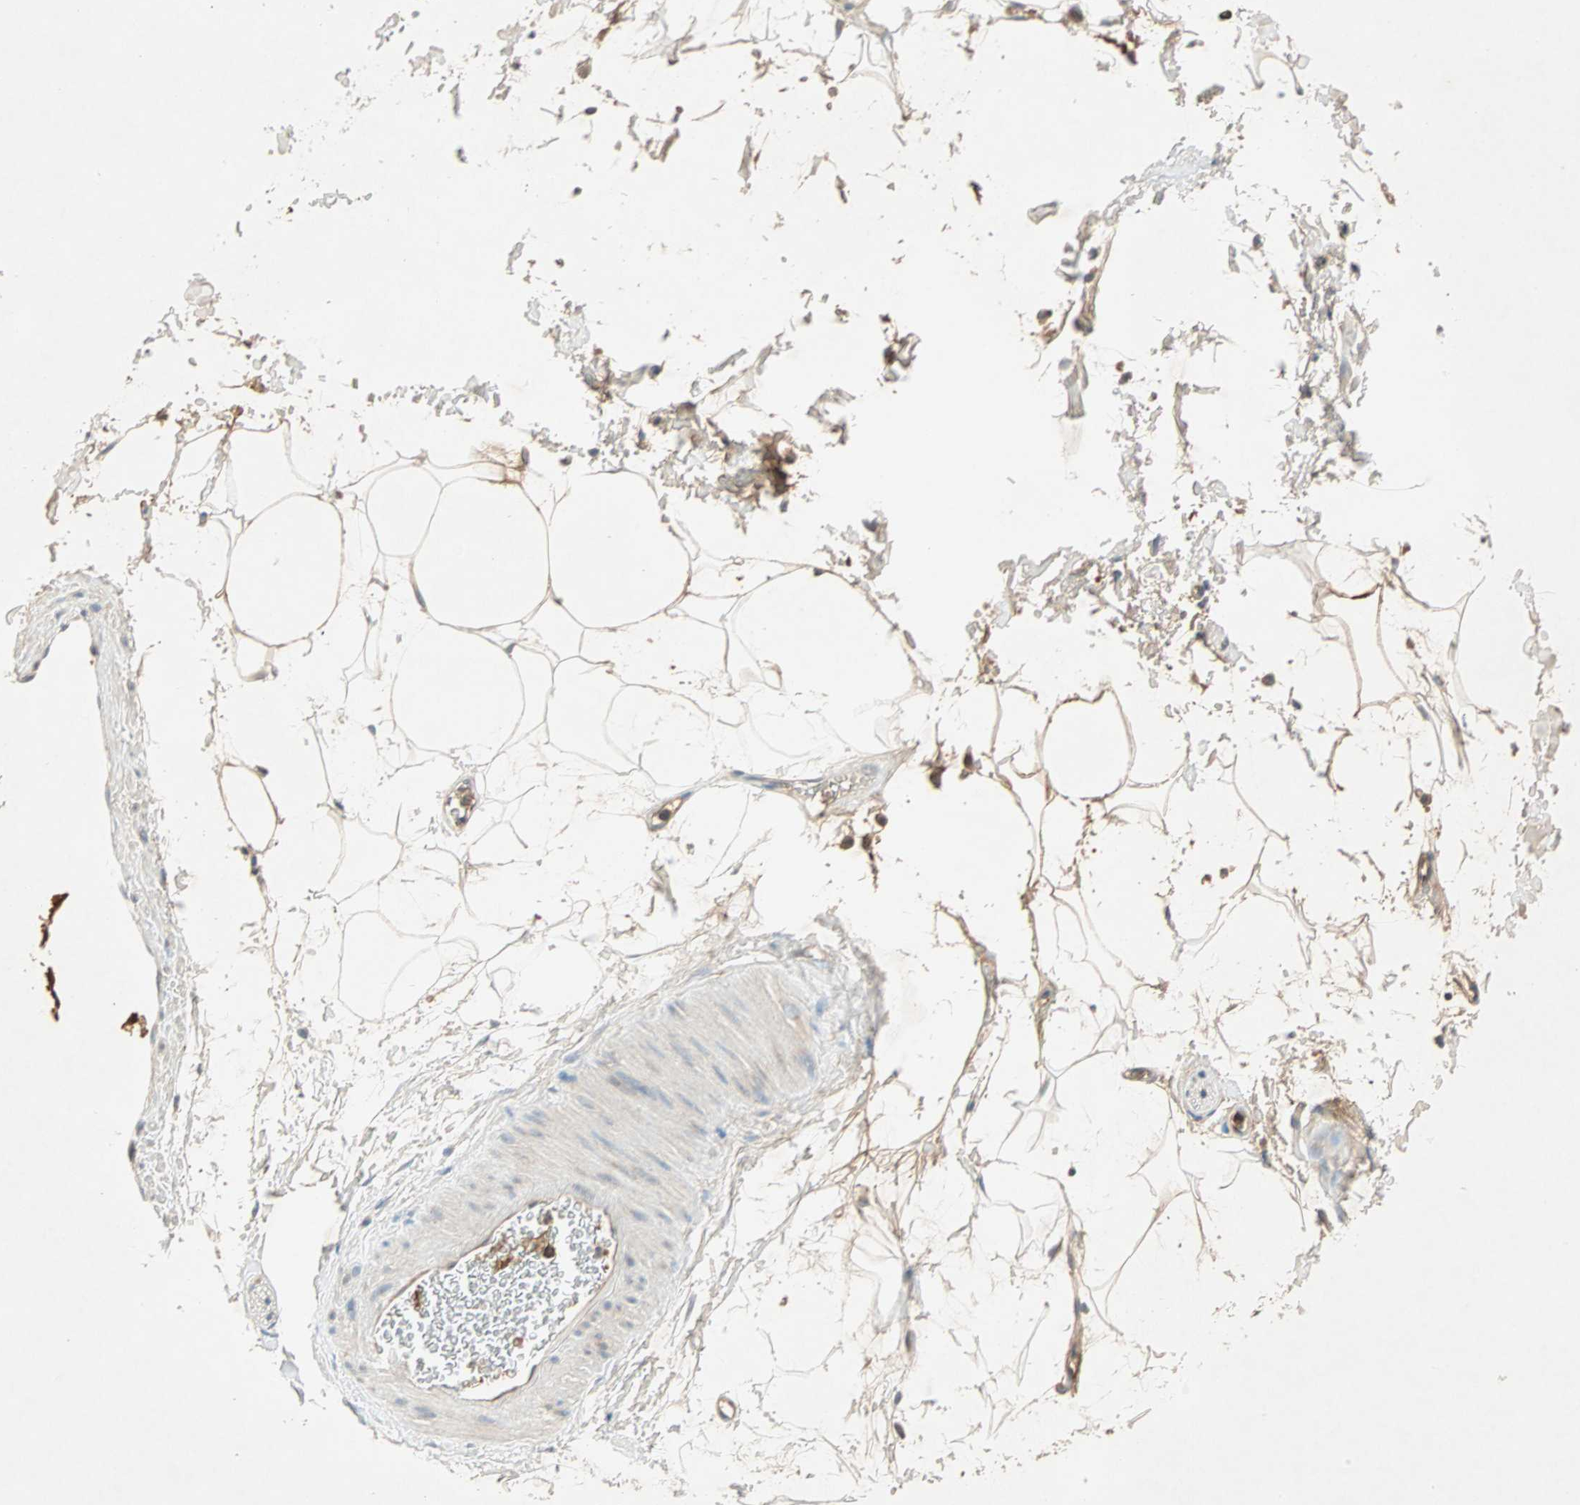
{"staining": {"intensity": "negative", "quantity": "none", "location": "none"}, "tissue": "adipose tissue", "cell_type": "Adipocytes", "image_type": "normal", "snomed": [{"axis": "morphology", "description": "Normal tissue, NOS"}, {"axis": "topography", "description": "Soft tissue"}], "caption": "Immunohistochemistry (IHC) photomicrograph of benign human adipose tissue stained for a protein (brown), which displays no expression in adipocytes.", "gene": "TEC", "patient": {"sex": "male", "age": 72}}